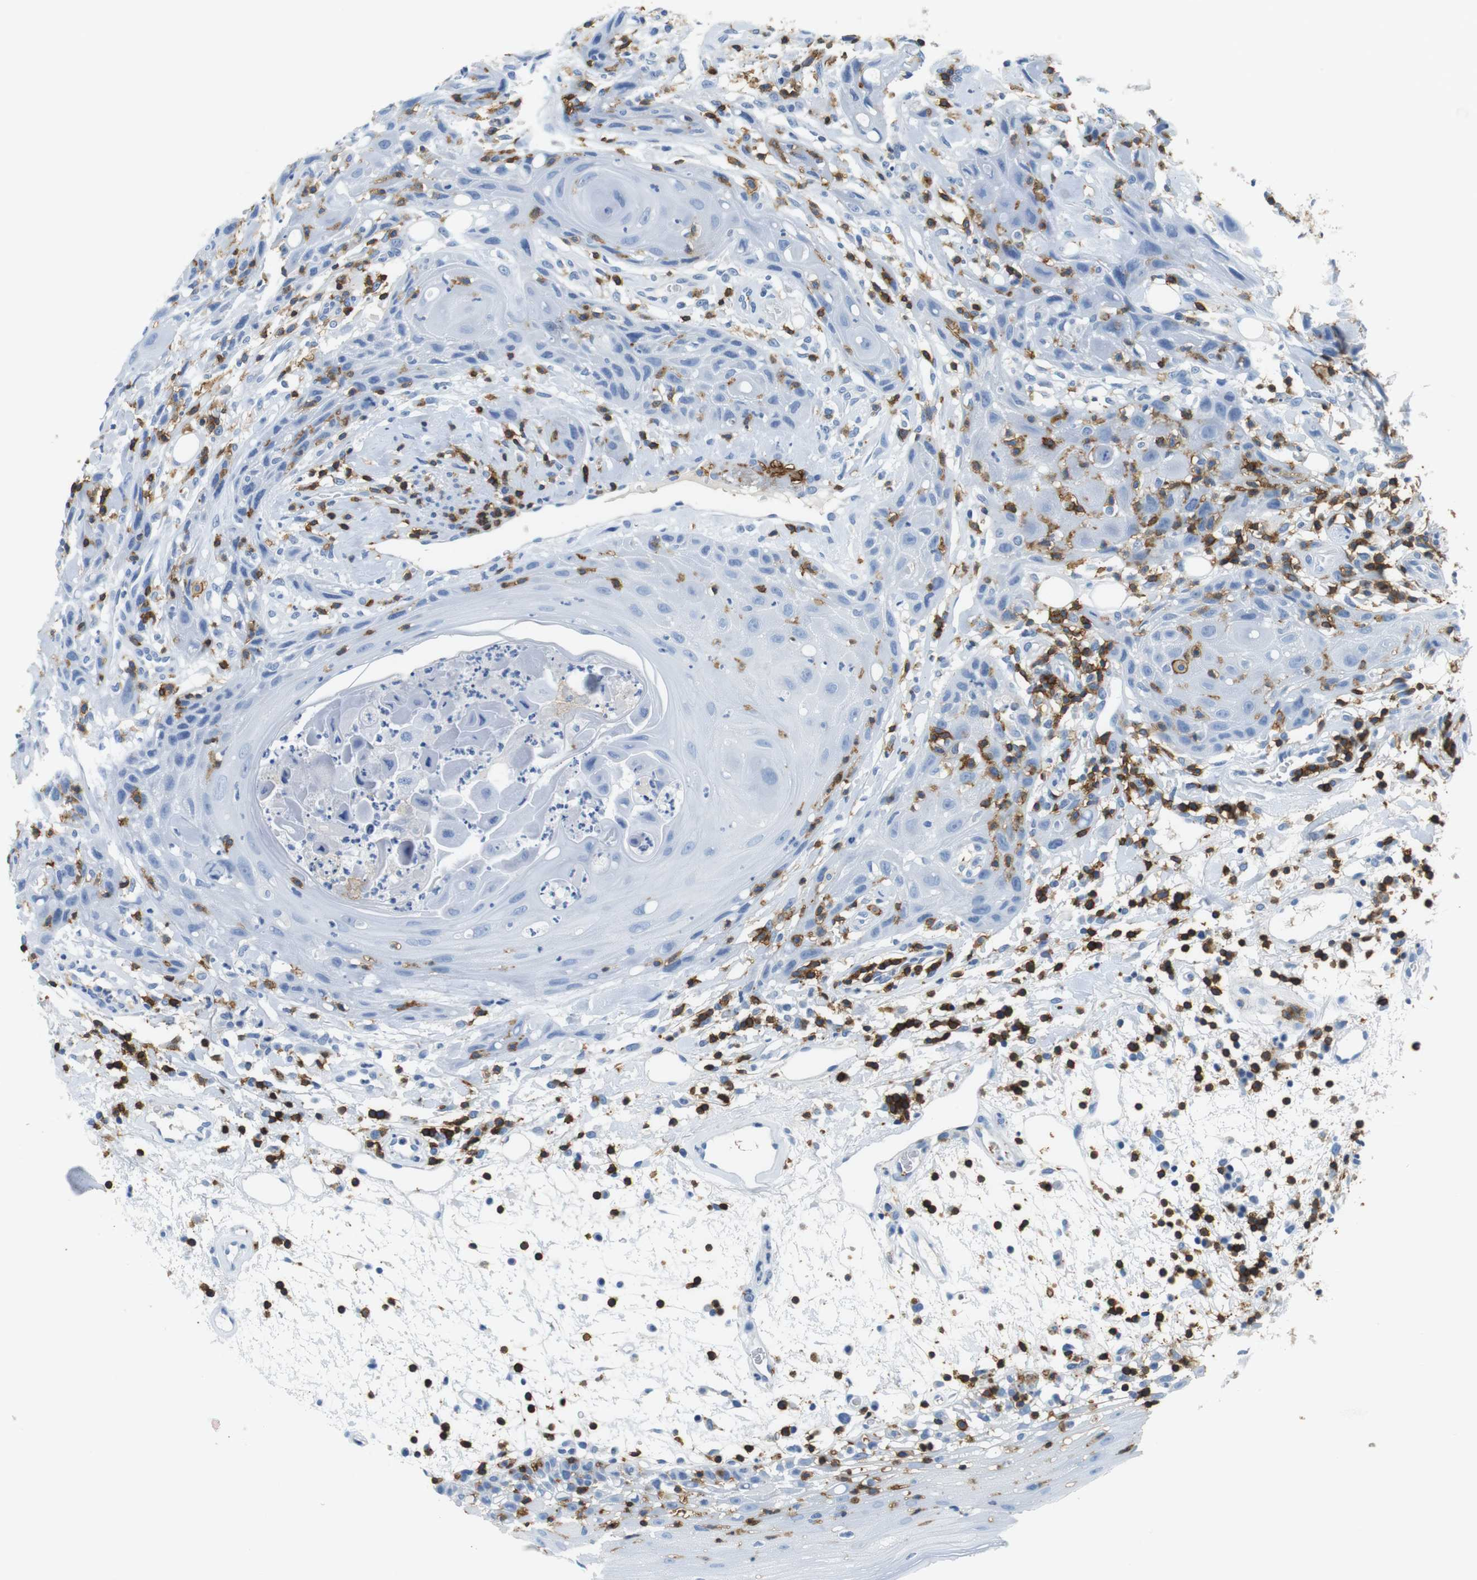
{"staining": {"intensity": "negative", "quantity": "none", "location": "none"}, "tissue": "oral mucosa", "cell_type": "Squamous epithelial cells", "image_type": "normal", "snomed": [{"axis": "morphology", "description": "Normal tissue, NOS"}, {"axis": "morphology", "description": "Squamous cell carcinoma, NOS"}, {"axis": "topography", "description": "Skeletal muscle"}, {"axis": "topography", "description": "Oral tissue"}], "caption": "A high-resolution image shows immunohistochemistry staining of unremarkable oral mucosa, which exhibits no significant expression in squamous epithelial cells. (DAB (3,3'-diaminobenzidine) immunohistochemistry, high magnification).", "gene": "LAT", "patient": {"sex": "male", "age": 71}}